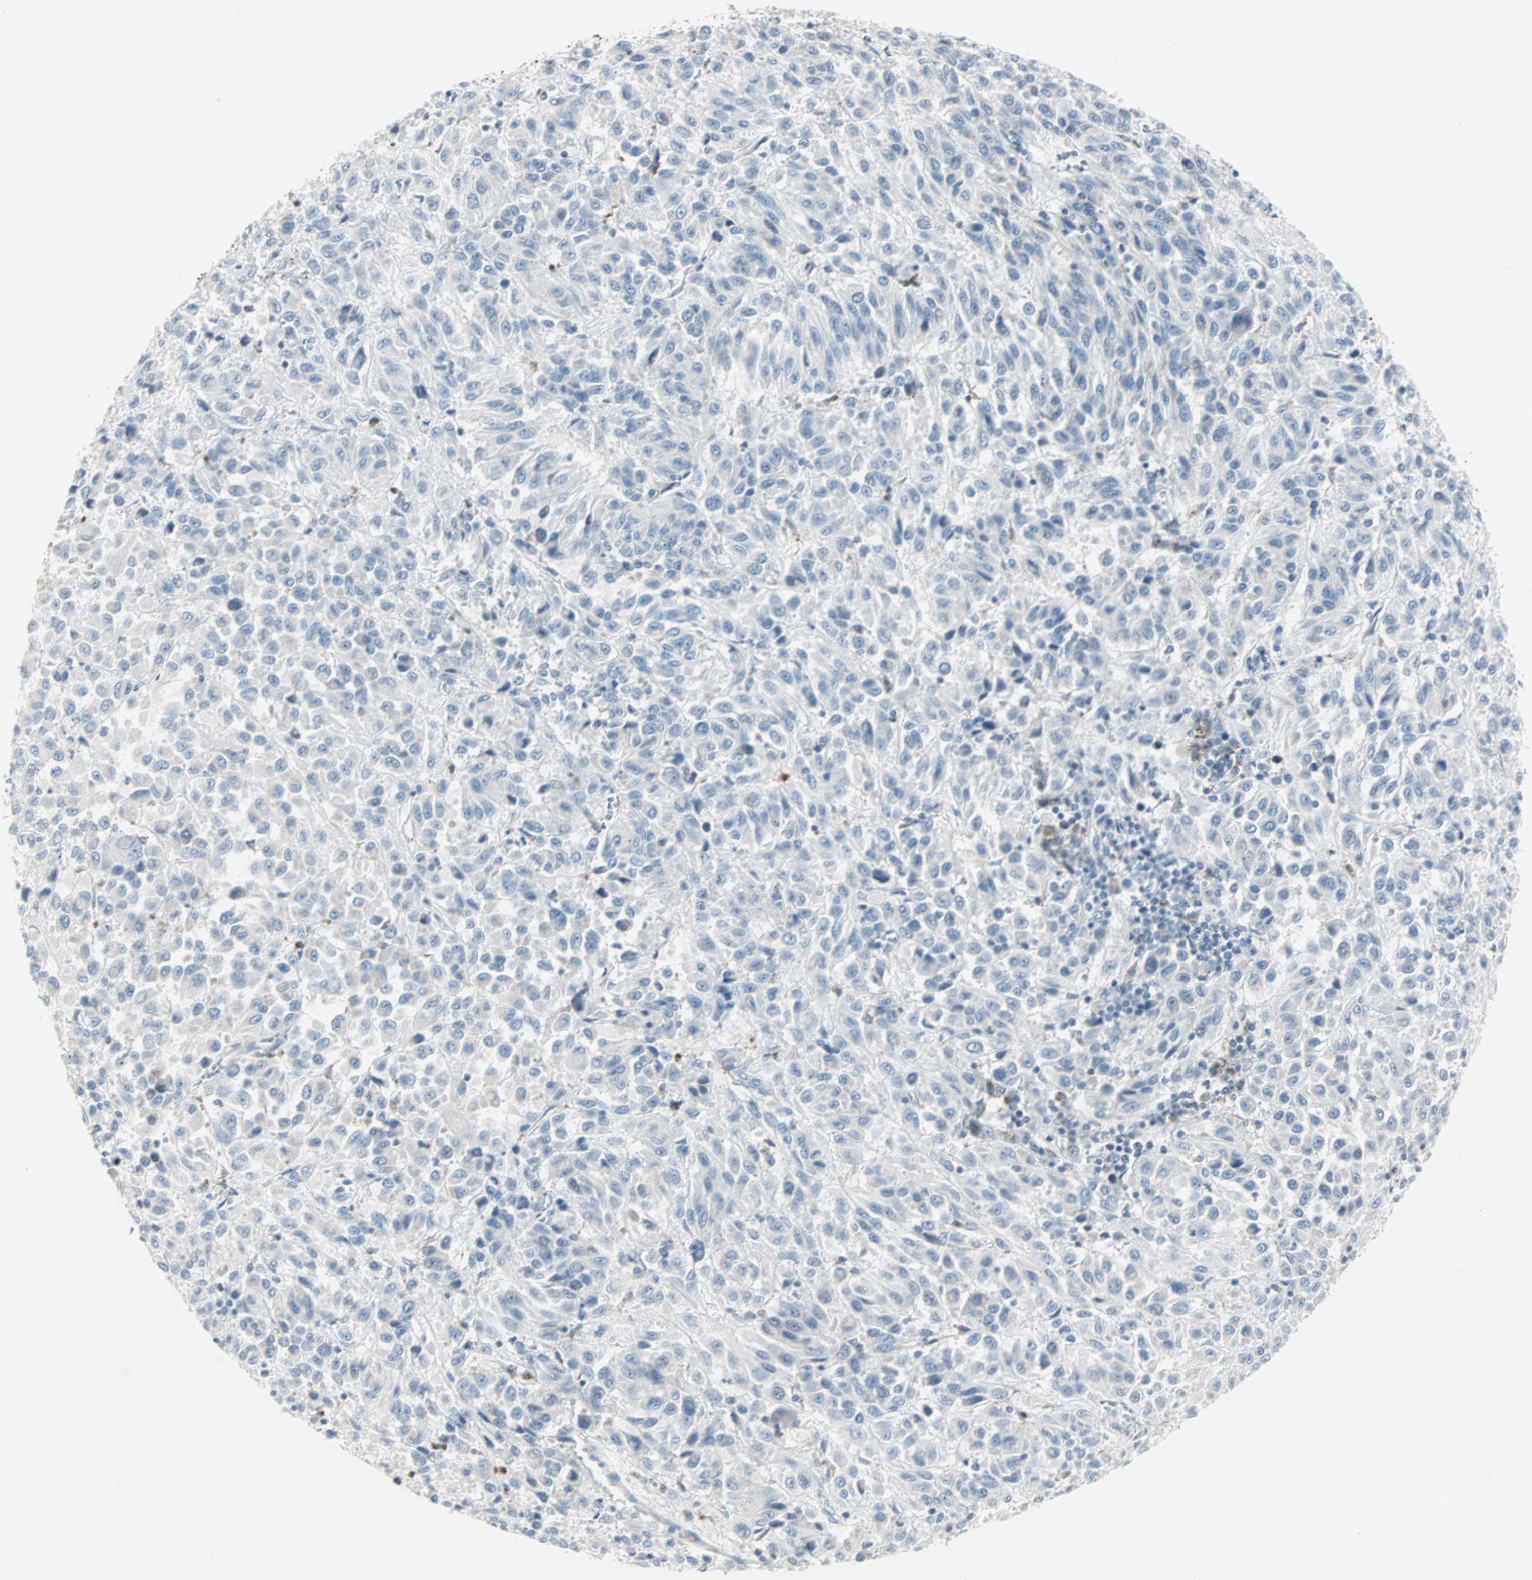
{"staining": {"intensity": "negative", "quantity": "none", "location": "none"}, "tissue": "melanoma", "cell_type": "Tumor cells", "image_type": "cancer", "snomed": [{"axis": "morphology", "description": "Malignant melanoma, Metastatic site"}, {"axis": "topography", "description": "Lung"}], "caption": "This is an immunohistochemistry image of human malignant melanoma (metastatic site). There is no staining in tumor cells.", "gene": "IDH2", "patient": {"sex": "male", "age": 64}}